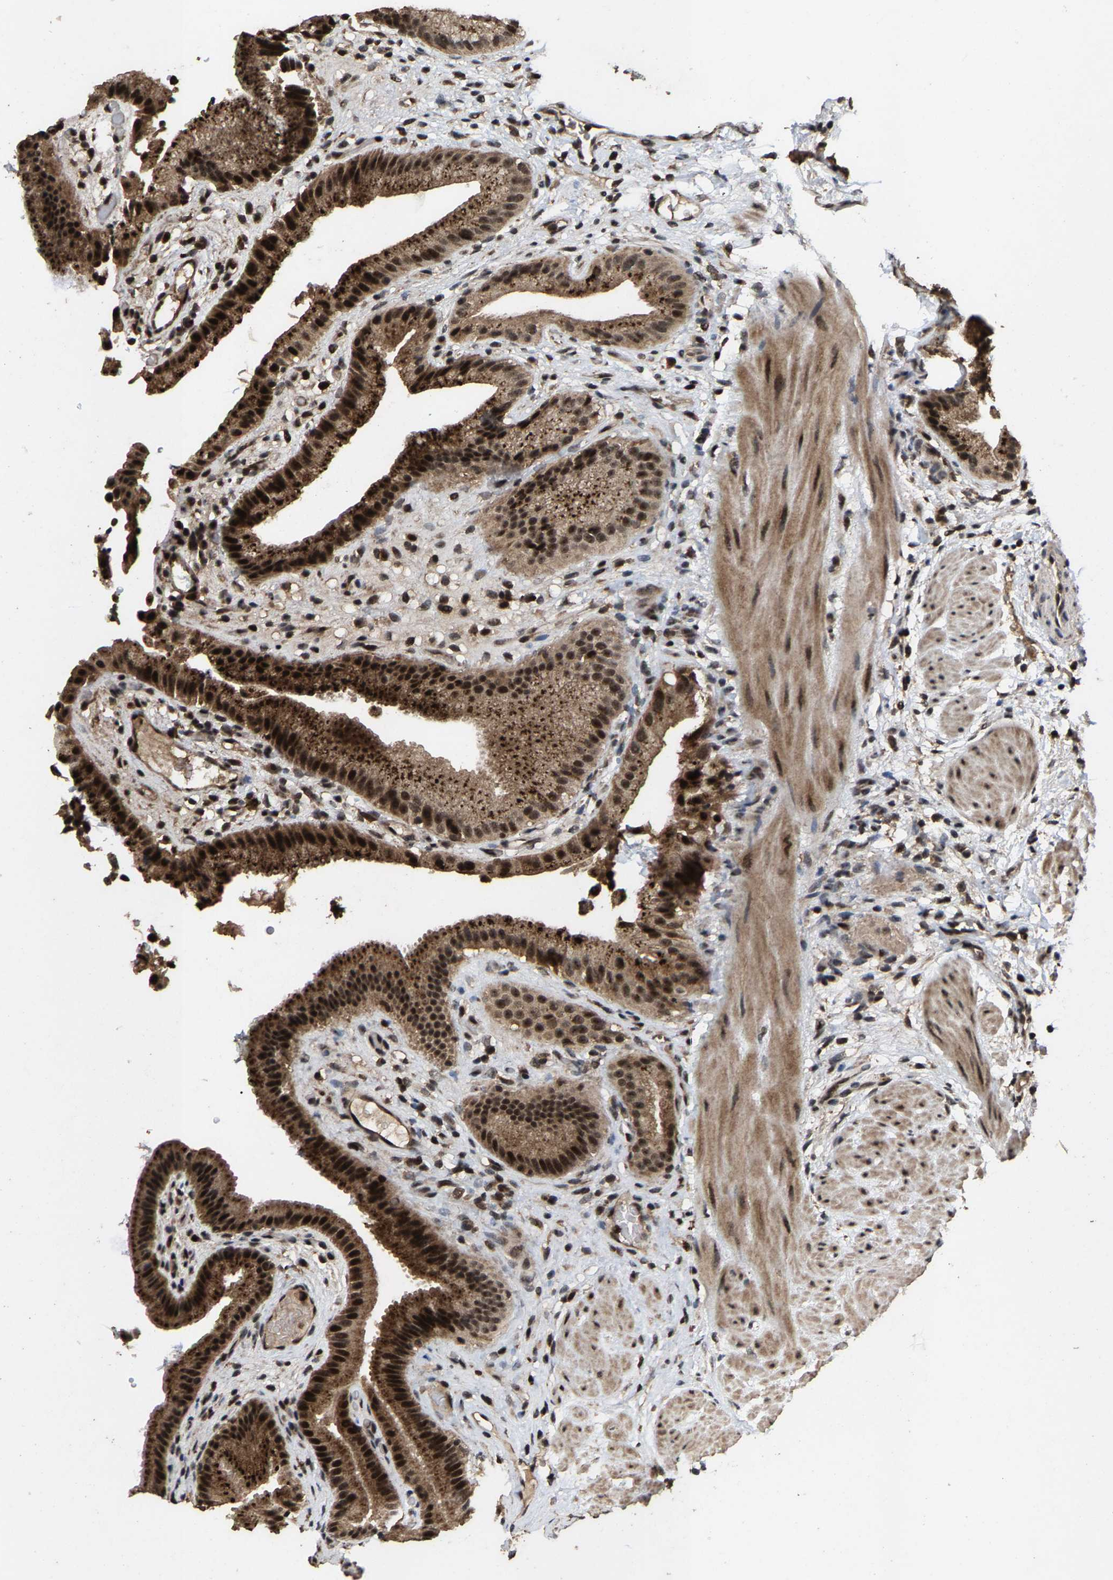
{"staining": {"intensity": "strong", "quantity": ">75%", "location": "cytoplasmic/membranous,nuclear"}, "tissue": "gallbladder", "cell_type": "Glandular cells", "image_type": "normal", "snomed": [{"axis": "morphology", "description": "Normal tissue, NOS"}, {"axis": "topography", "description": "Gallbladder"}], "caption": "Strong cytoplasmic/membranous,nuclear positivity for a protein is appreciated in approximately >75% of glandular cells of normal gallbladder using IHC.", "gene": "HAUS6", "patient": {"sex": "male", "age": 49}}